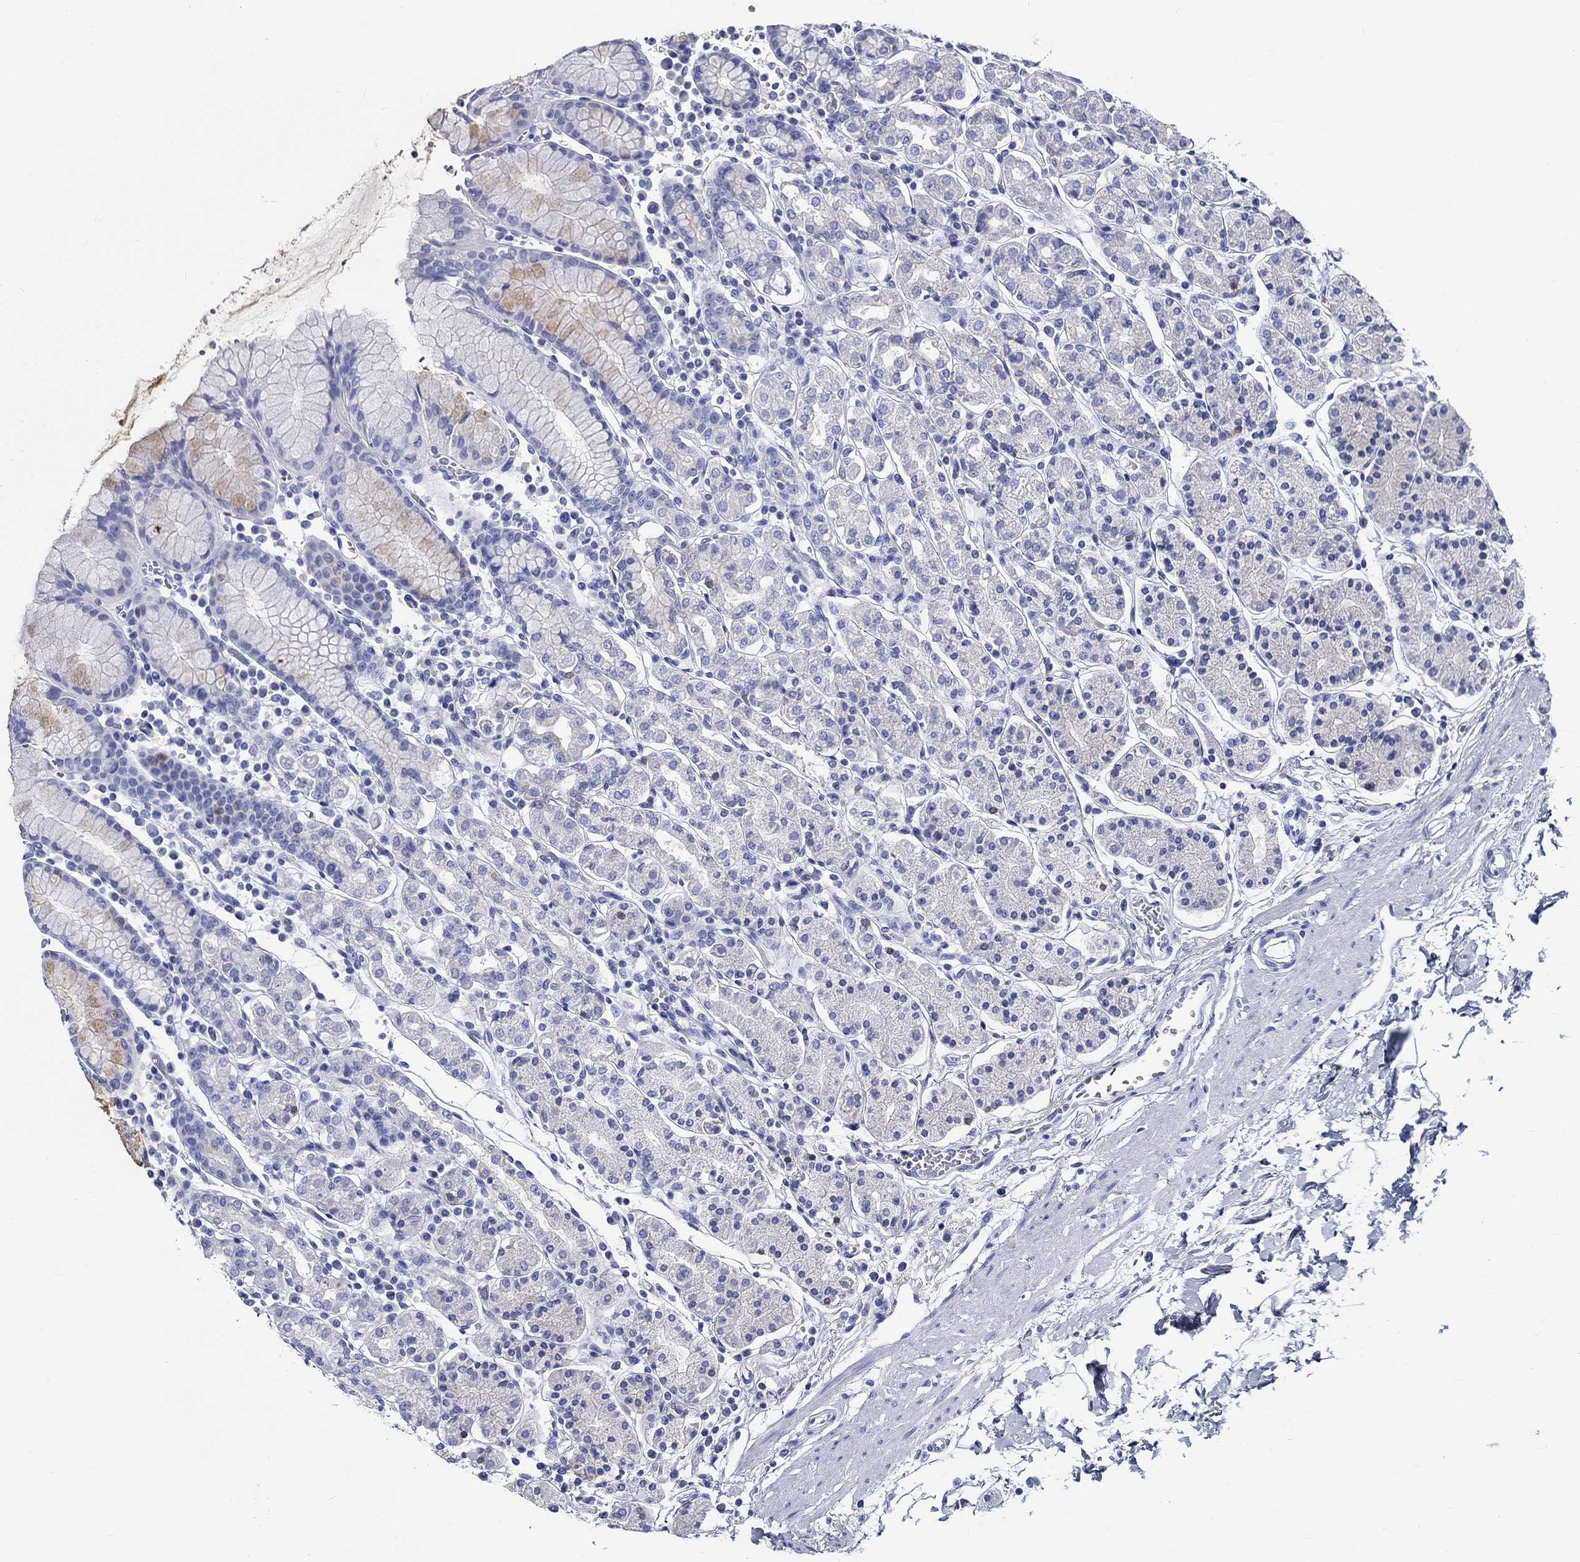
{"staining": {"intensity": "negative", "quantity": "none", "location": "none"}, "tissue": "stomach", "cell_type": "Glandular cells", "image_type": "normal", "snomed": [{"axis": "morphology", "description": "Normal tissue, NOS"}, {"axis": "topography", "description": "Stomach, upper"}, {"axis": "topography", "description": "Stomach"}], "caption": "There is no significant staining in glandular cells of stomach. Brightfield microscopy of IHC stained with DAB (brown) and hematoxylin (blue), captured at high magnification.", "gene": "FBXO2", "patient": {"sex": "male", "age": 62}}